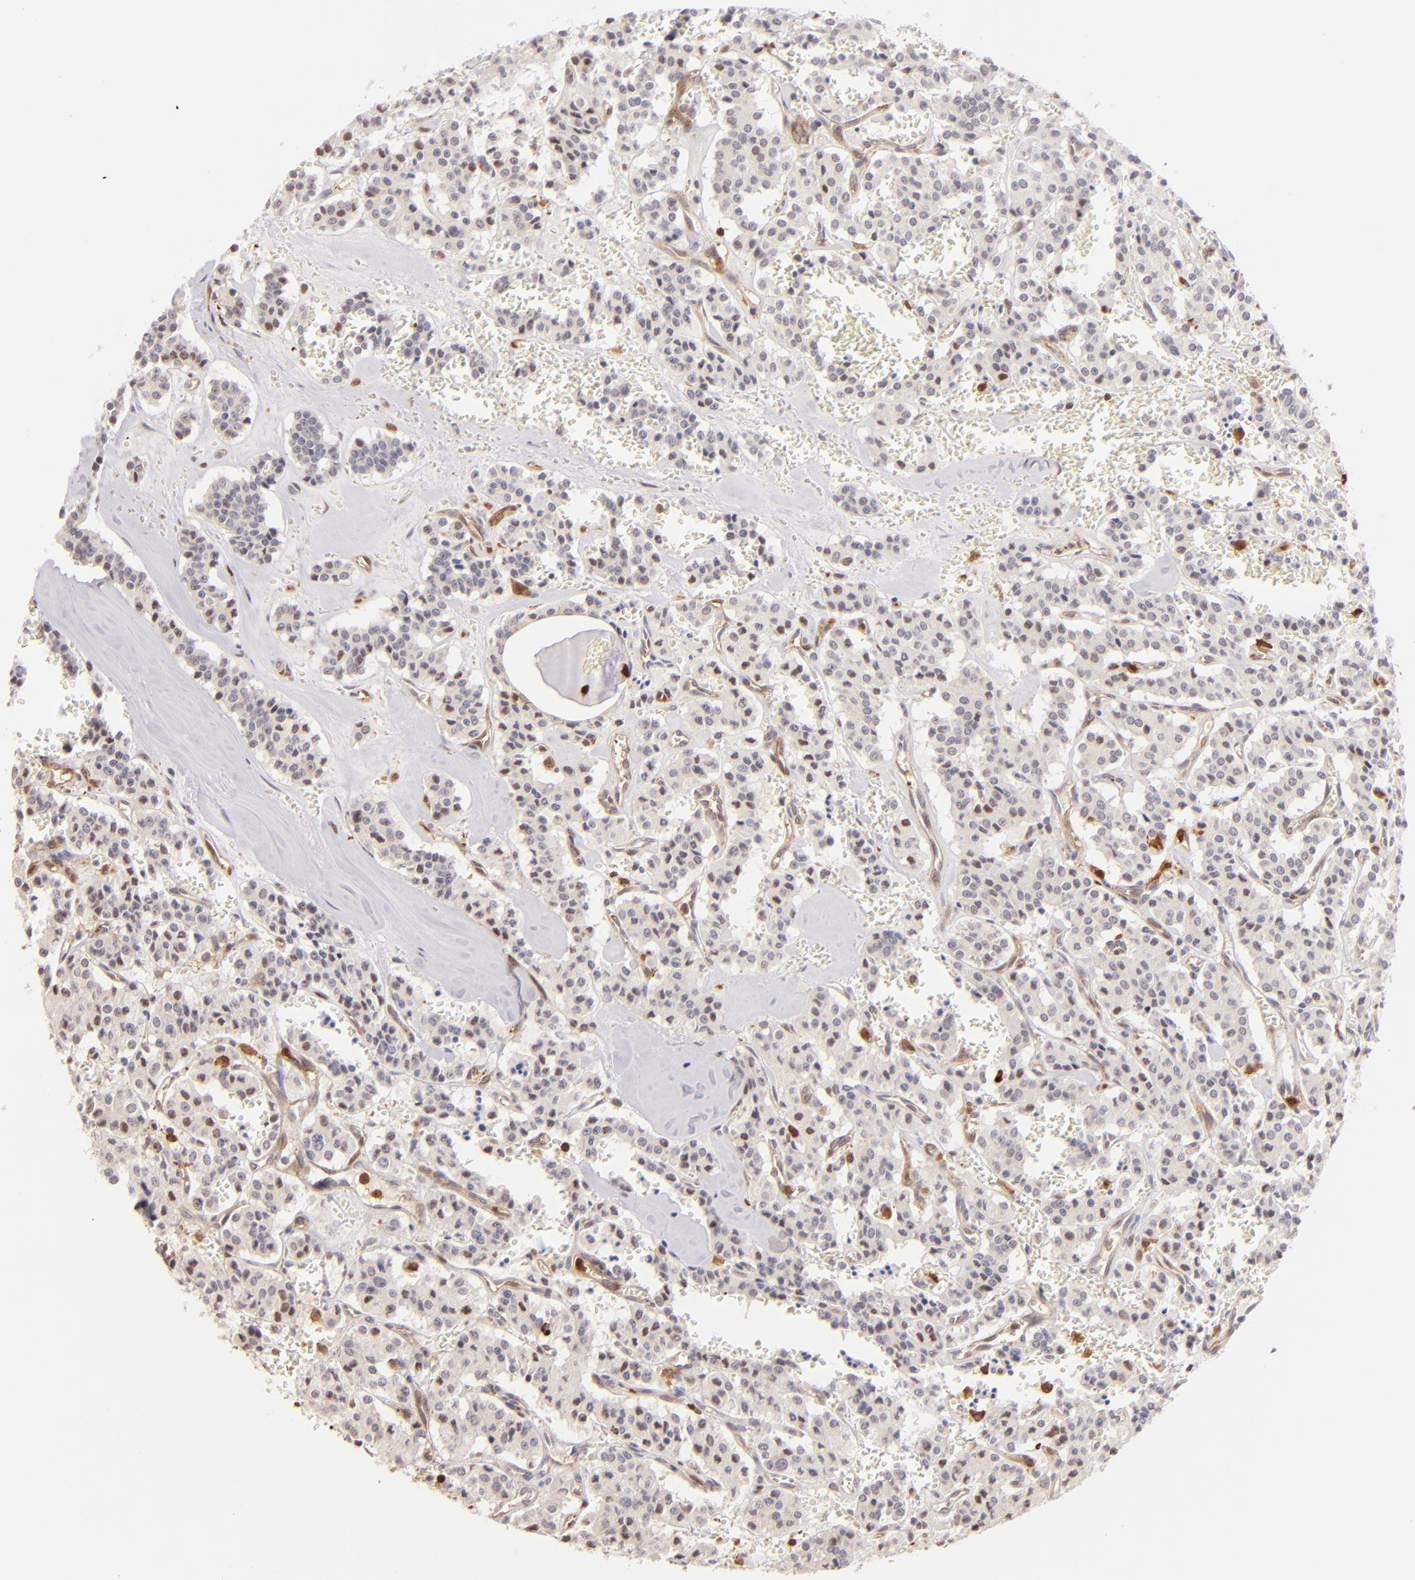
{"staining": {"intensity": "weak", "quantity": ">75%", "location": "cytoplasmic/membranous"}, "tissue": "carcinoid", "cell_type": "Tumor cells", "image_type": "cancer", "snomed": [{"axis": "morphology", "description": "Carcinoid, malignant, NOS"}, {"axis": "topography", "description": "Bronchus"}], "caption": "Immunohistochemical staining of human carcinoid (malignant) exhibits weak cytoplasmic/membranous protein positivity in approximately >75% of tumor cells.", "gene": "BTK", "patient": {"sex": "male", "age": 55}}